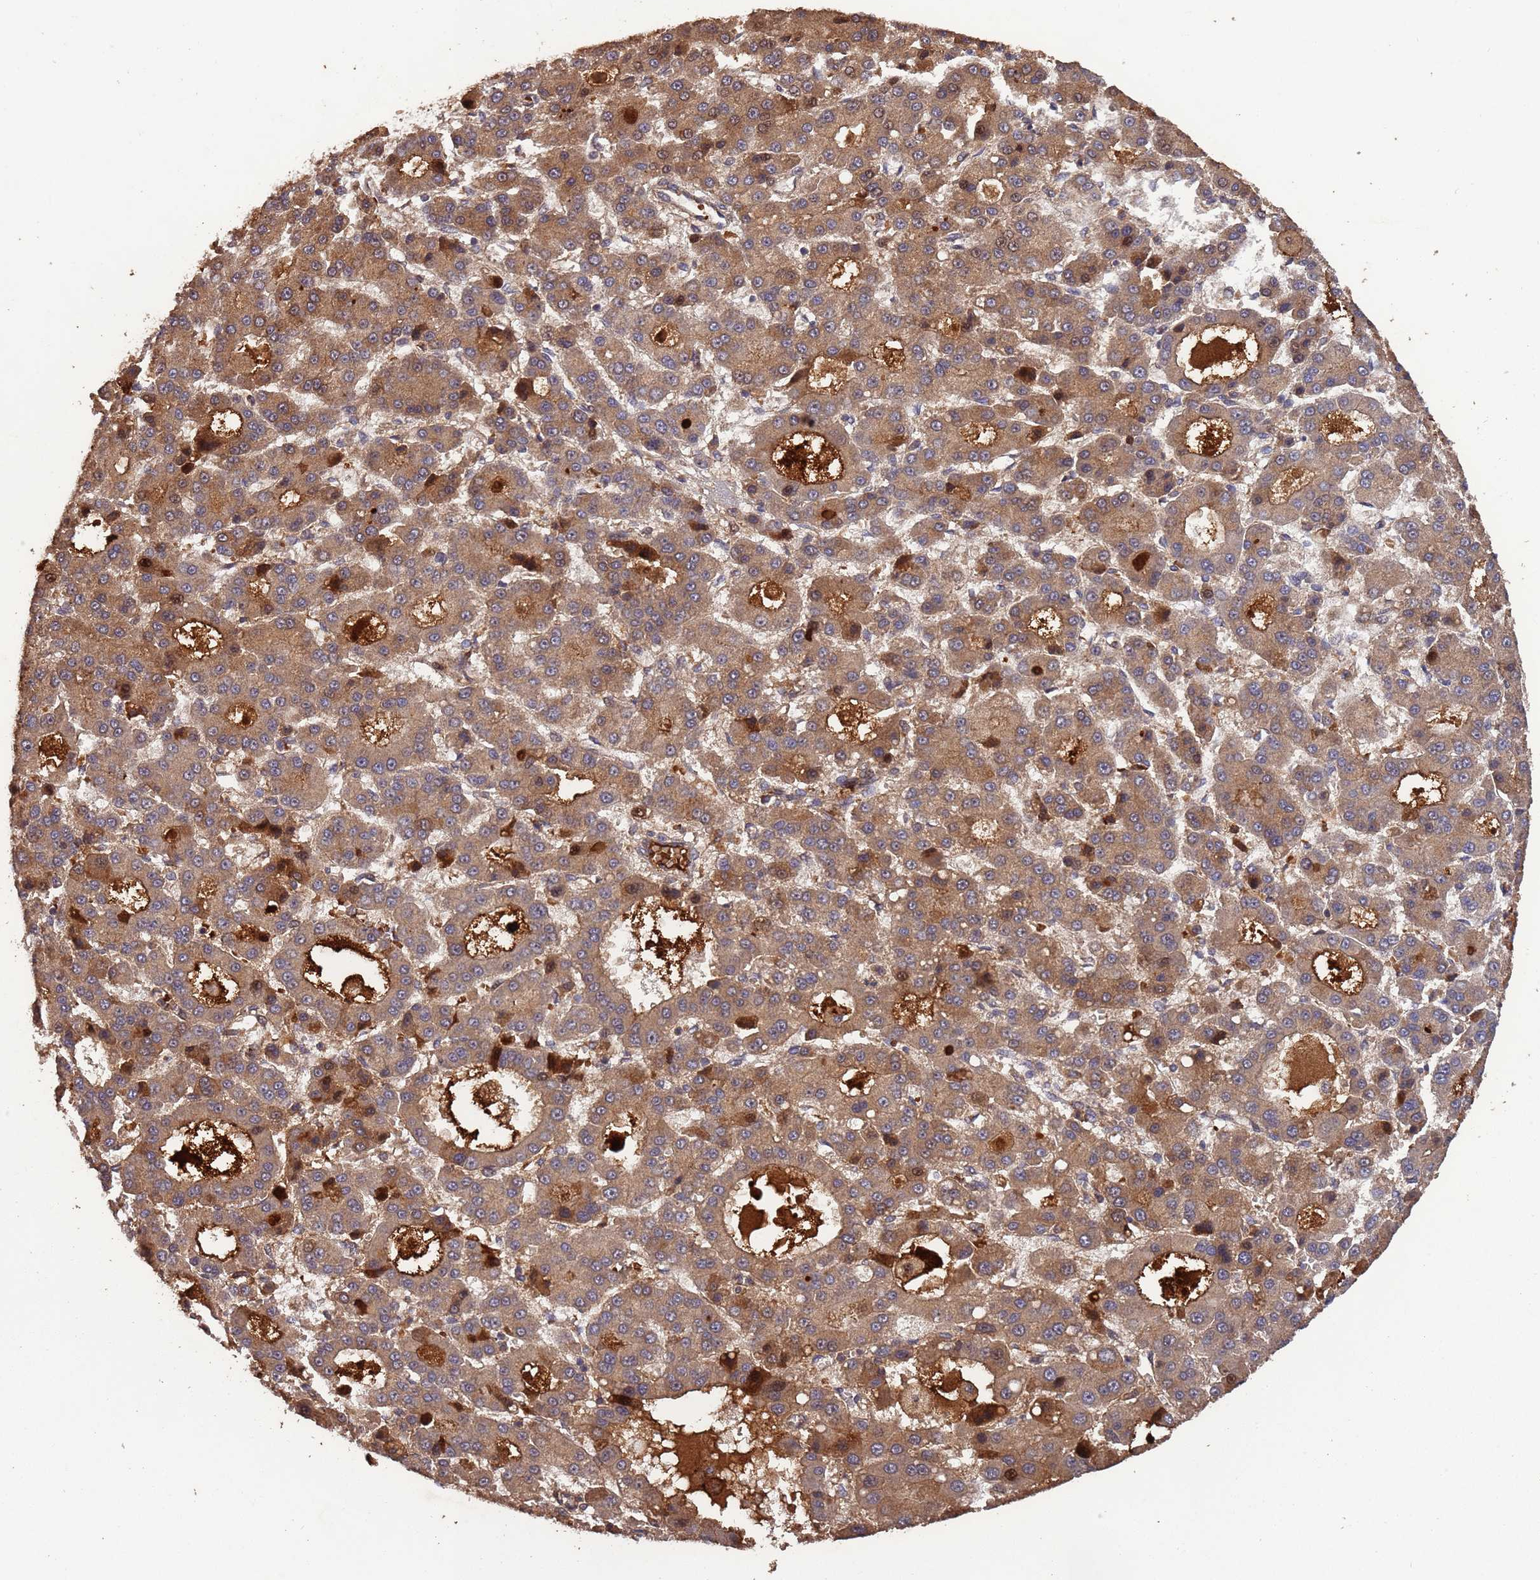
{"staining": {"intensity": "moderate", "quantity": ">75%", "location": "cytoplasmic/membranous"}, "tissue": "liver cancer", "cell_type": "Tumor cells", "image_type": "cancer", "snomed": [{"axis": "morphology", "description": "Carcinoma, Hepatocellular, NOS"}, {"axis": "topography", "description": "Liver"}], "caption": "Immunohistochemistry (IHC) image of neoplastic tissue: liver cancer (hepatocellular carcinoma) stained using IHC exhibits medium levels of moderate protein expression localized specifically in the cytoplasmic/membranous of tumor cells, appearing as a cytoplasmic/membranous brown color.", "gene": "CCDC184", "patient": {"sex": "male", "age": 70}}